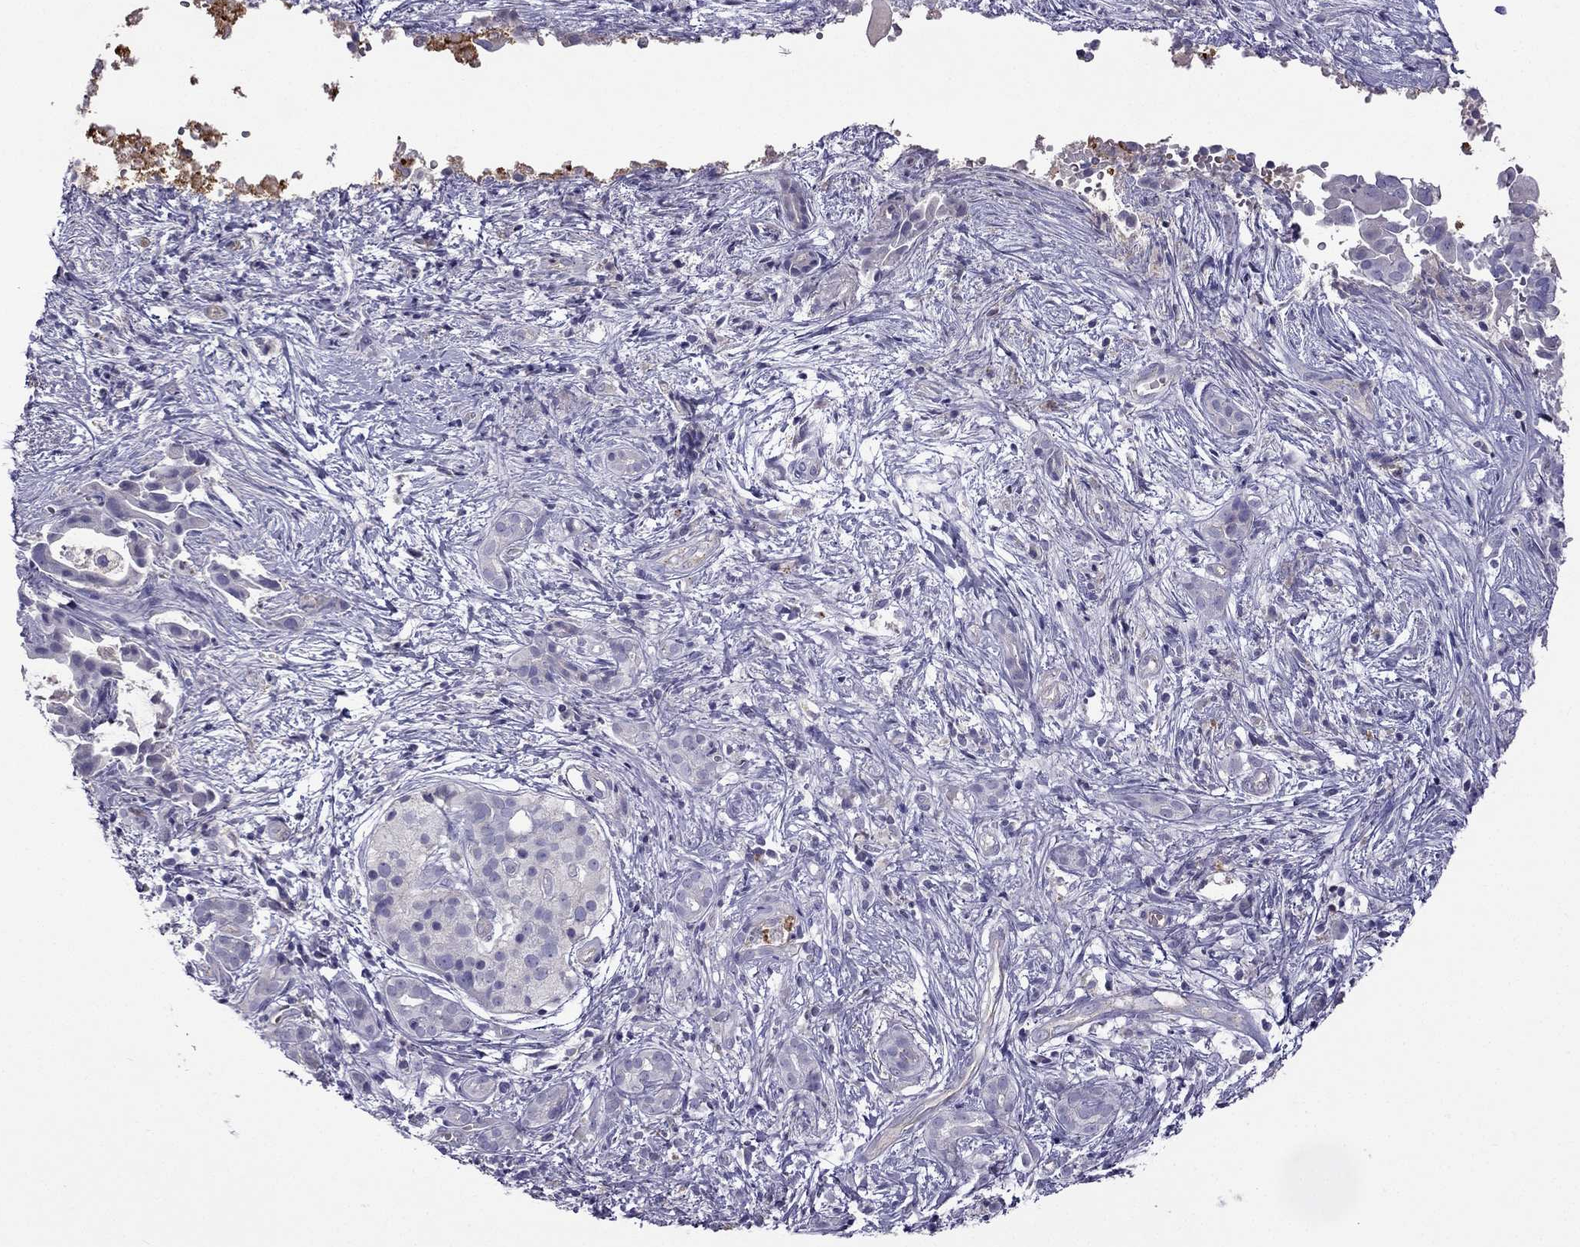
{"staining": {"intensity": "negative", "quantity": "none", "location": "none"}, "tissue": "pancreatic cancer", "cell_type": "Tumor cells", "image_type": "cancer", "snomed": [{"axis": "morphology", "description": "Adenocarcinoma, NOS"}, {"axis": "topography", "description": "Pancreas"}], "caption": "This is a image of IHC staining of pancreatic cancer, which shows no expression in tumor cells.", "gene": "STOML3", "patient": {"sex": "male", "age": 61}}